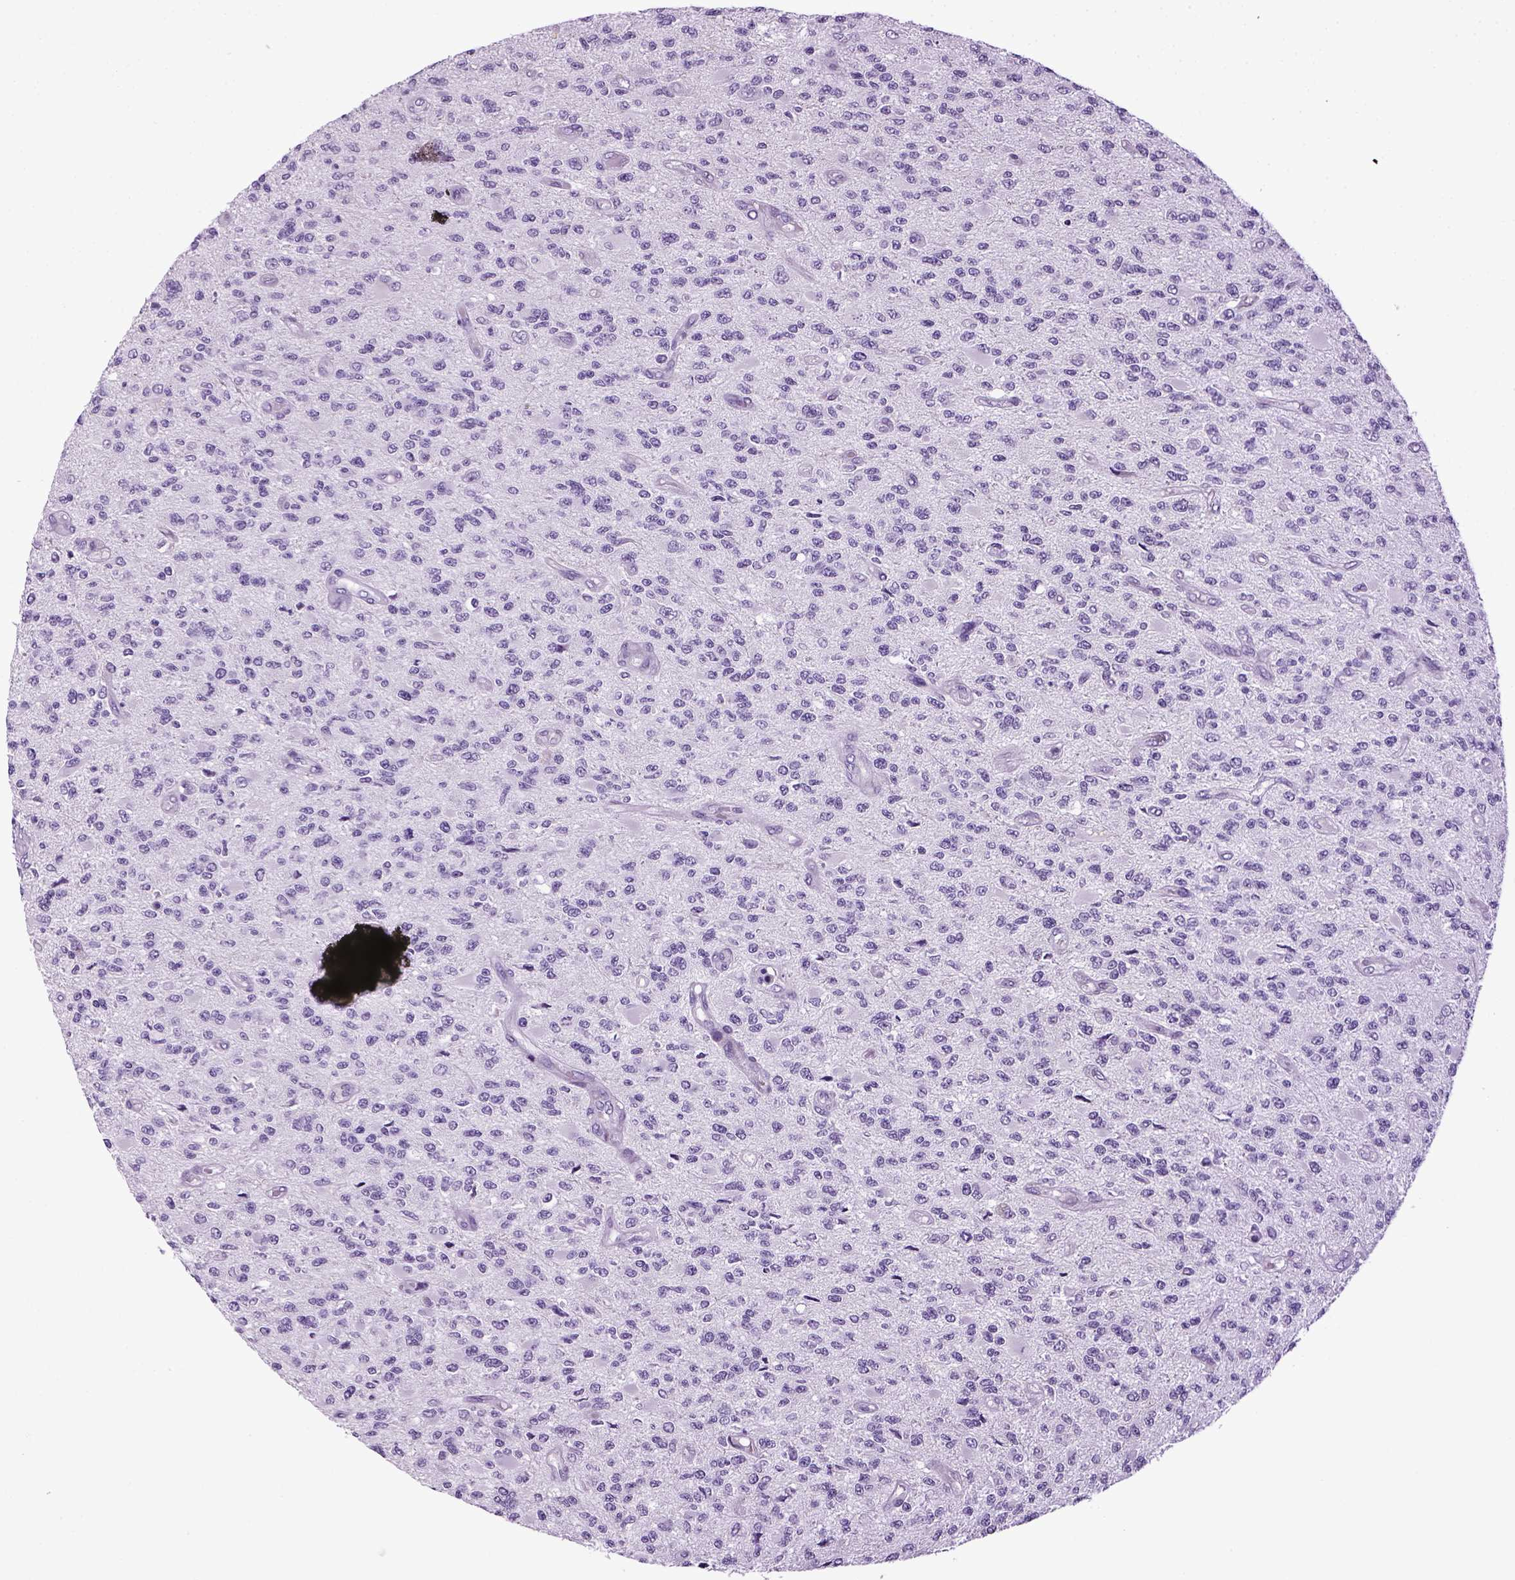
{"staining": {"intensity": "negative", "quantity": "none", "location": "none"}, "tissue": "glioma", "cell_type": "Tumor cells", "image_type": "cancer", "snomed": [{"axis": "morphology", "description": "Glioma, malignant, High grade"}, {"axis": "topography", "description": "Brain"}], "caption": "Glioma was stained to show a protein in brown. There is no significant positivity in tumor cells.", "gene": "HMCN2", "patient": {"sex": "female", "age": 63}}